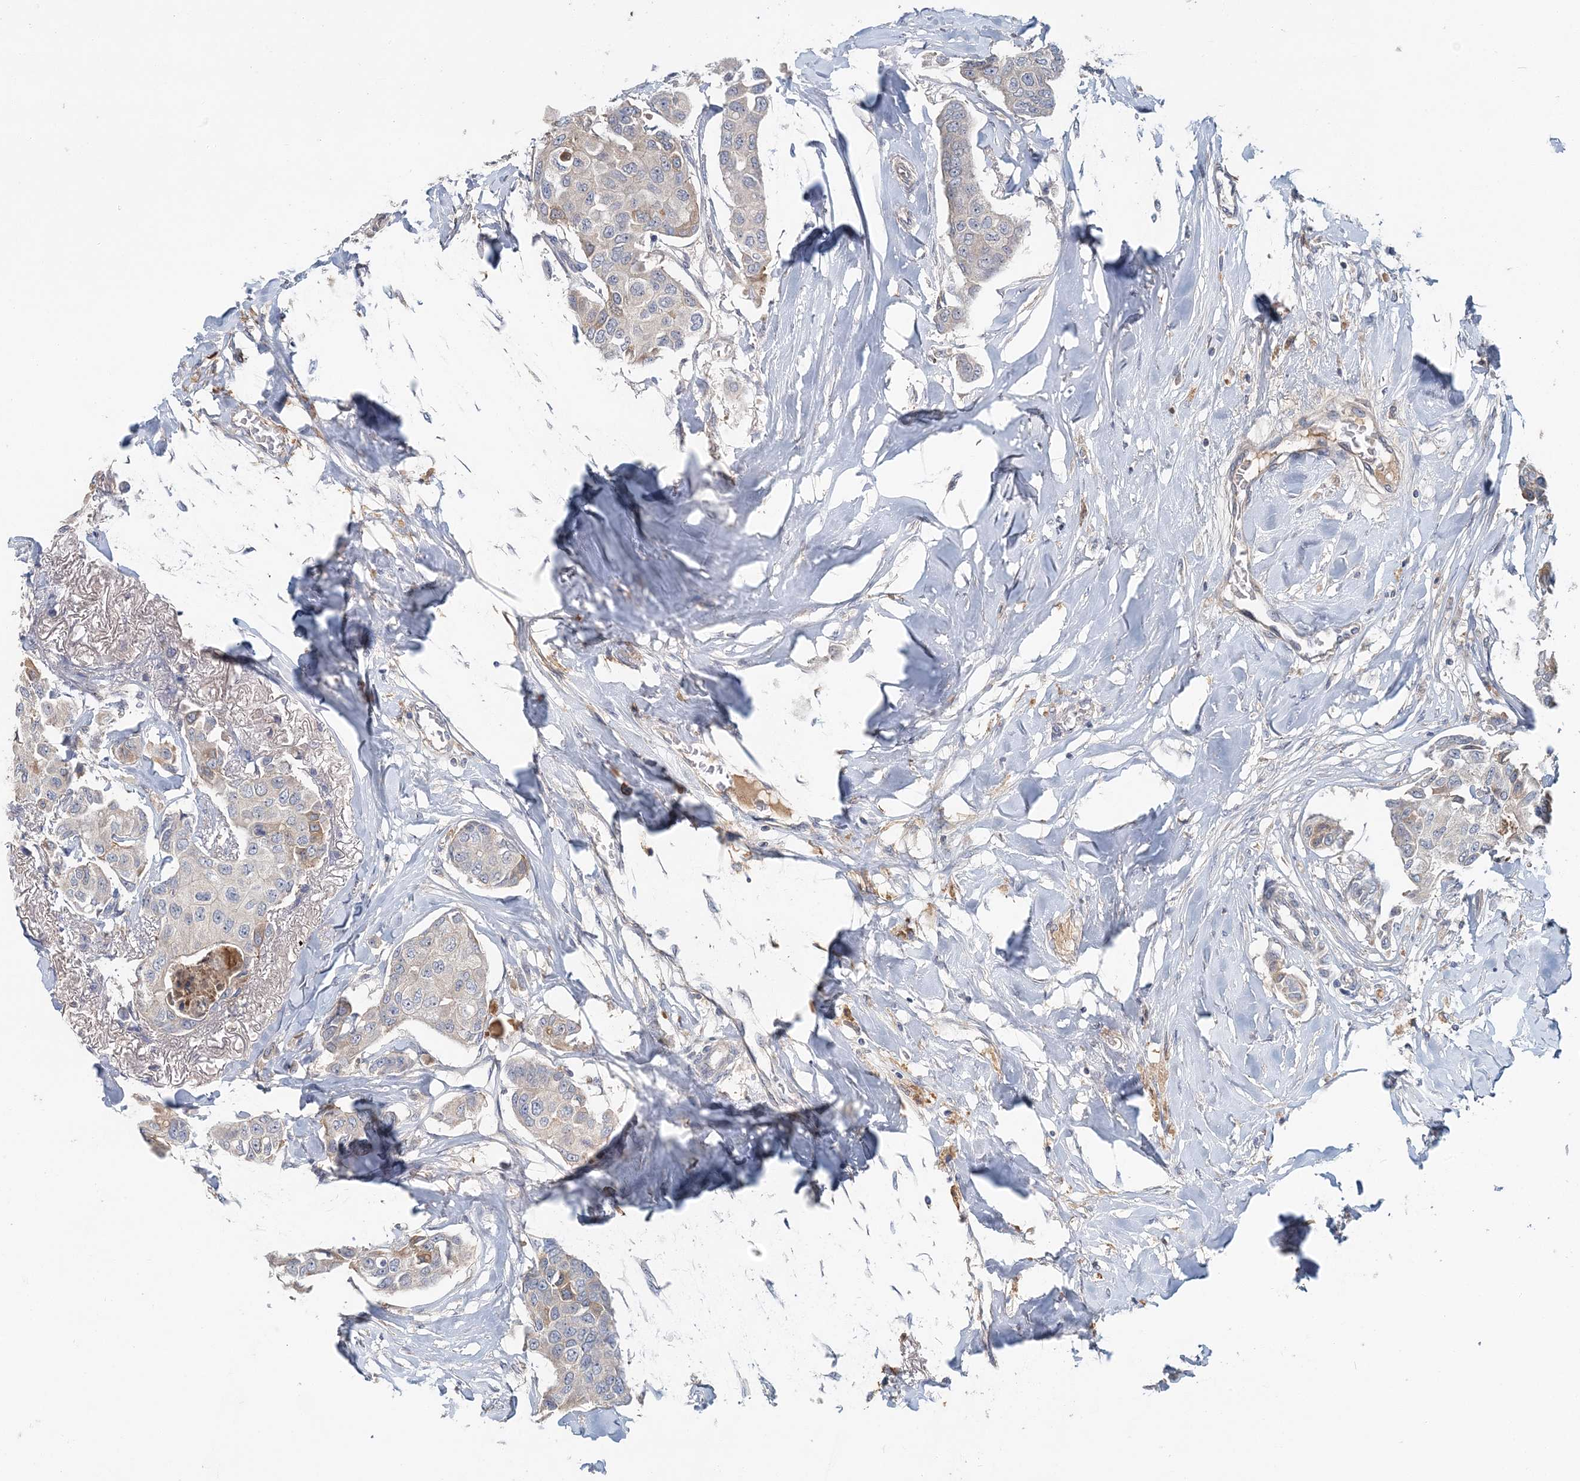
{"staining": {"intensity": "negative", "quantity": "none", "location": "none"}, "tissue": "breast cancer", "cell_type": "Tumor cells", "image_type": "cancer", "snomed": [{"axis": "morphology", "description": "Duct carcinoma"}, {"axis": "topography", "description": "Breast"}], "caption": "This is an immunohistochemistry (IHC) histopathology image of human breast infiltrating ductal carcinoma. There is no staining in tumor cells.", "gene": "RNF25", "patient": {"sex": "female", "age": 80}}